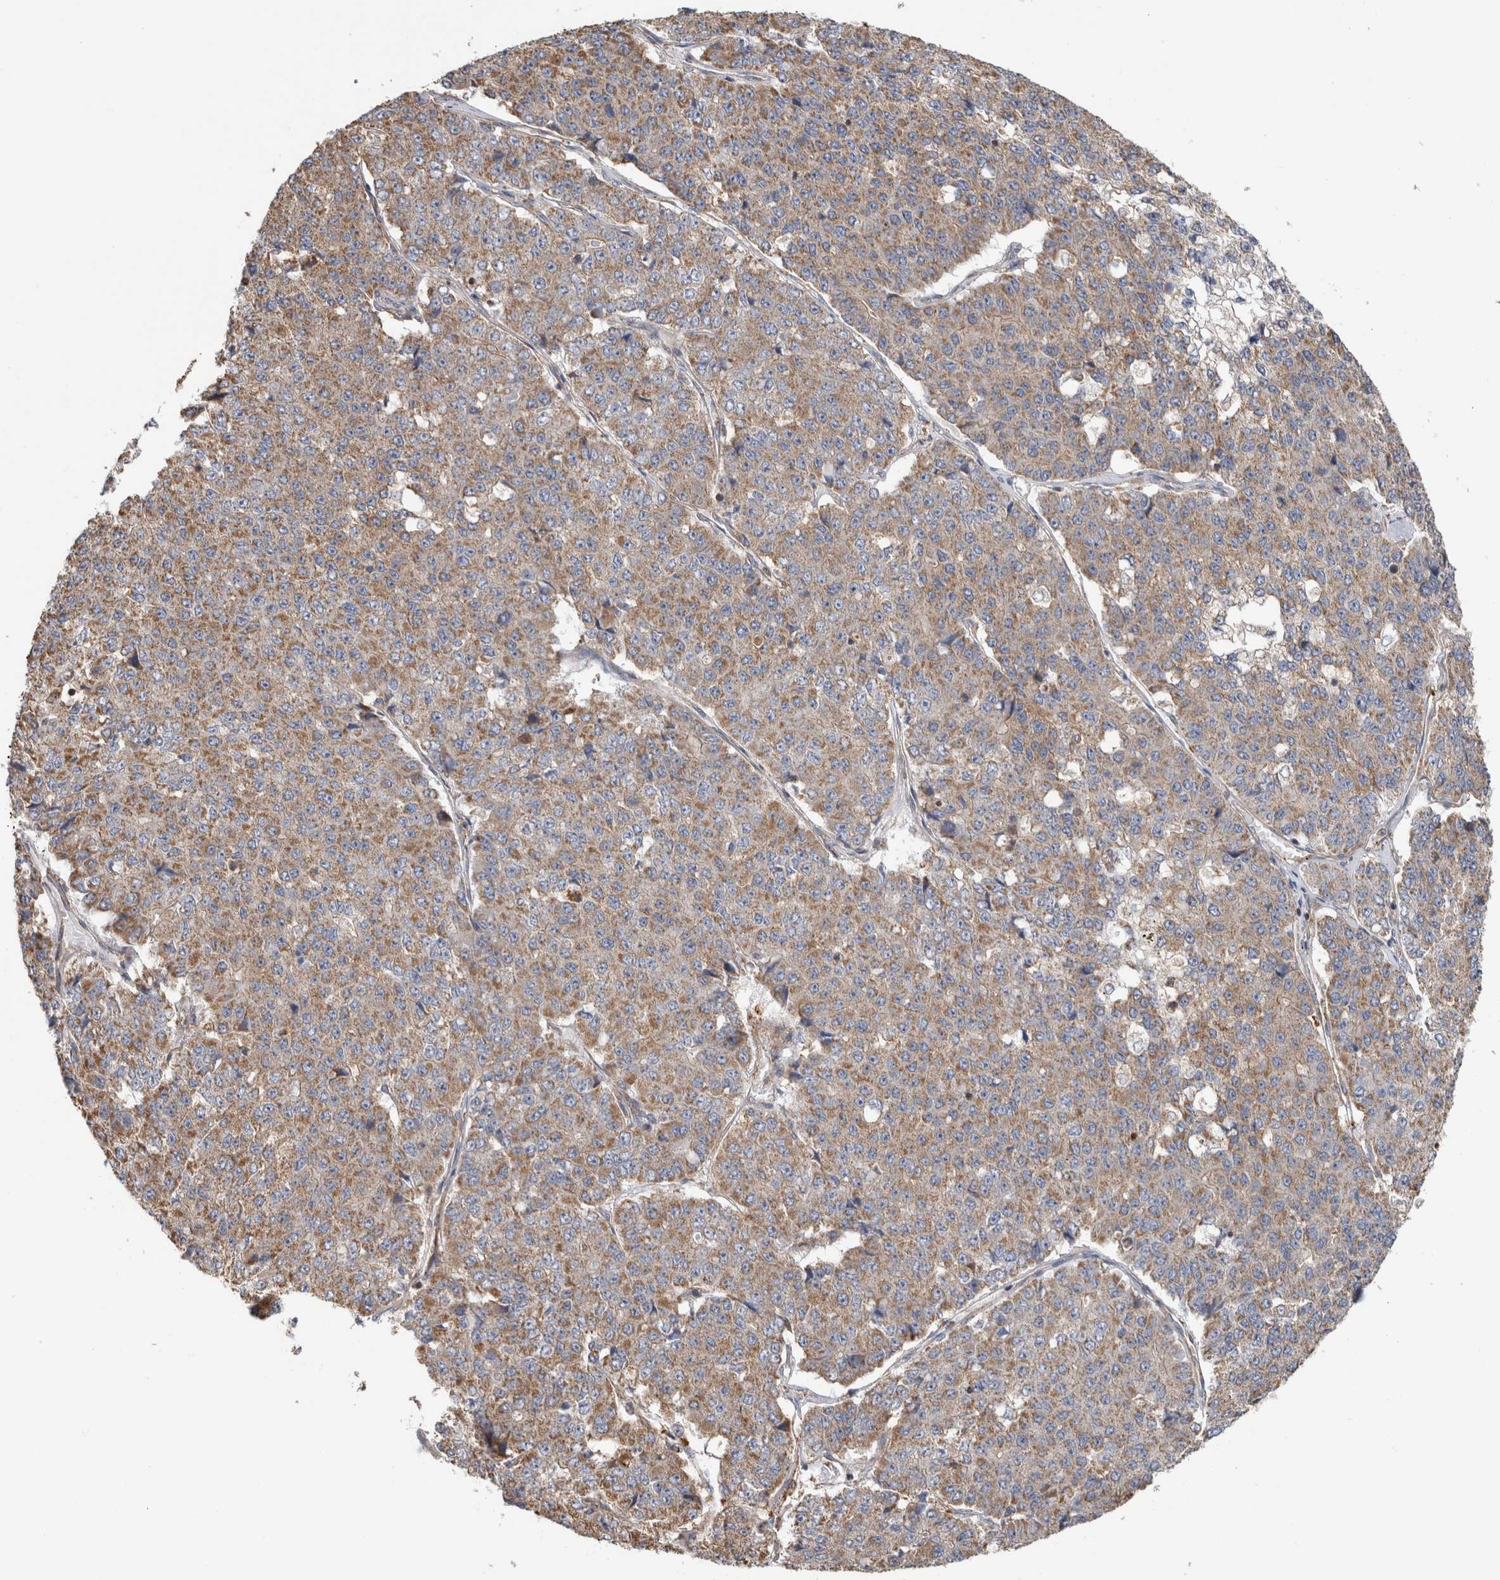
{"staining": {"intensity": "moderate", "quantity": ">75%", "location": "cytoplasmic/membranous"}, "tissue": "pancreatic cancer", "cell_type": "Tumor cells", "image_type": "cancer", "snomed": [{"axis": "morphology", "description": "Adenocarcinoma, NOS"}, {"axis": "topography", "description": "Pancreas"}], "caption": "Pancreatic cancer (adenocarcinoma) stained for a protein (brown) shows moderate cytoplasmic/membranous positive expression in about >75% of tumor cells.", "gene": "SFXN2", "patient": {"sex": "male", "age": 50}}